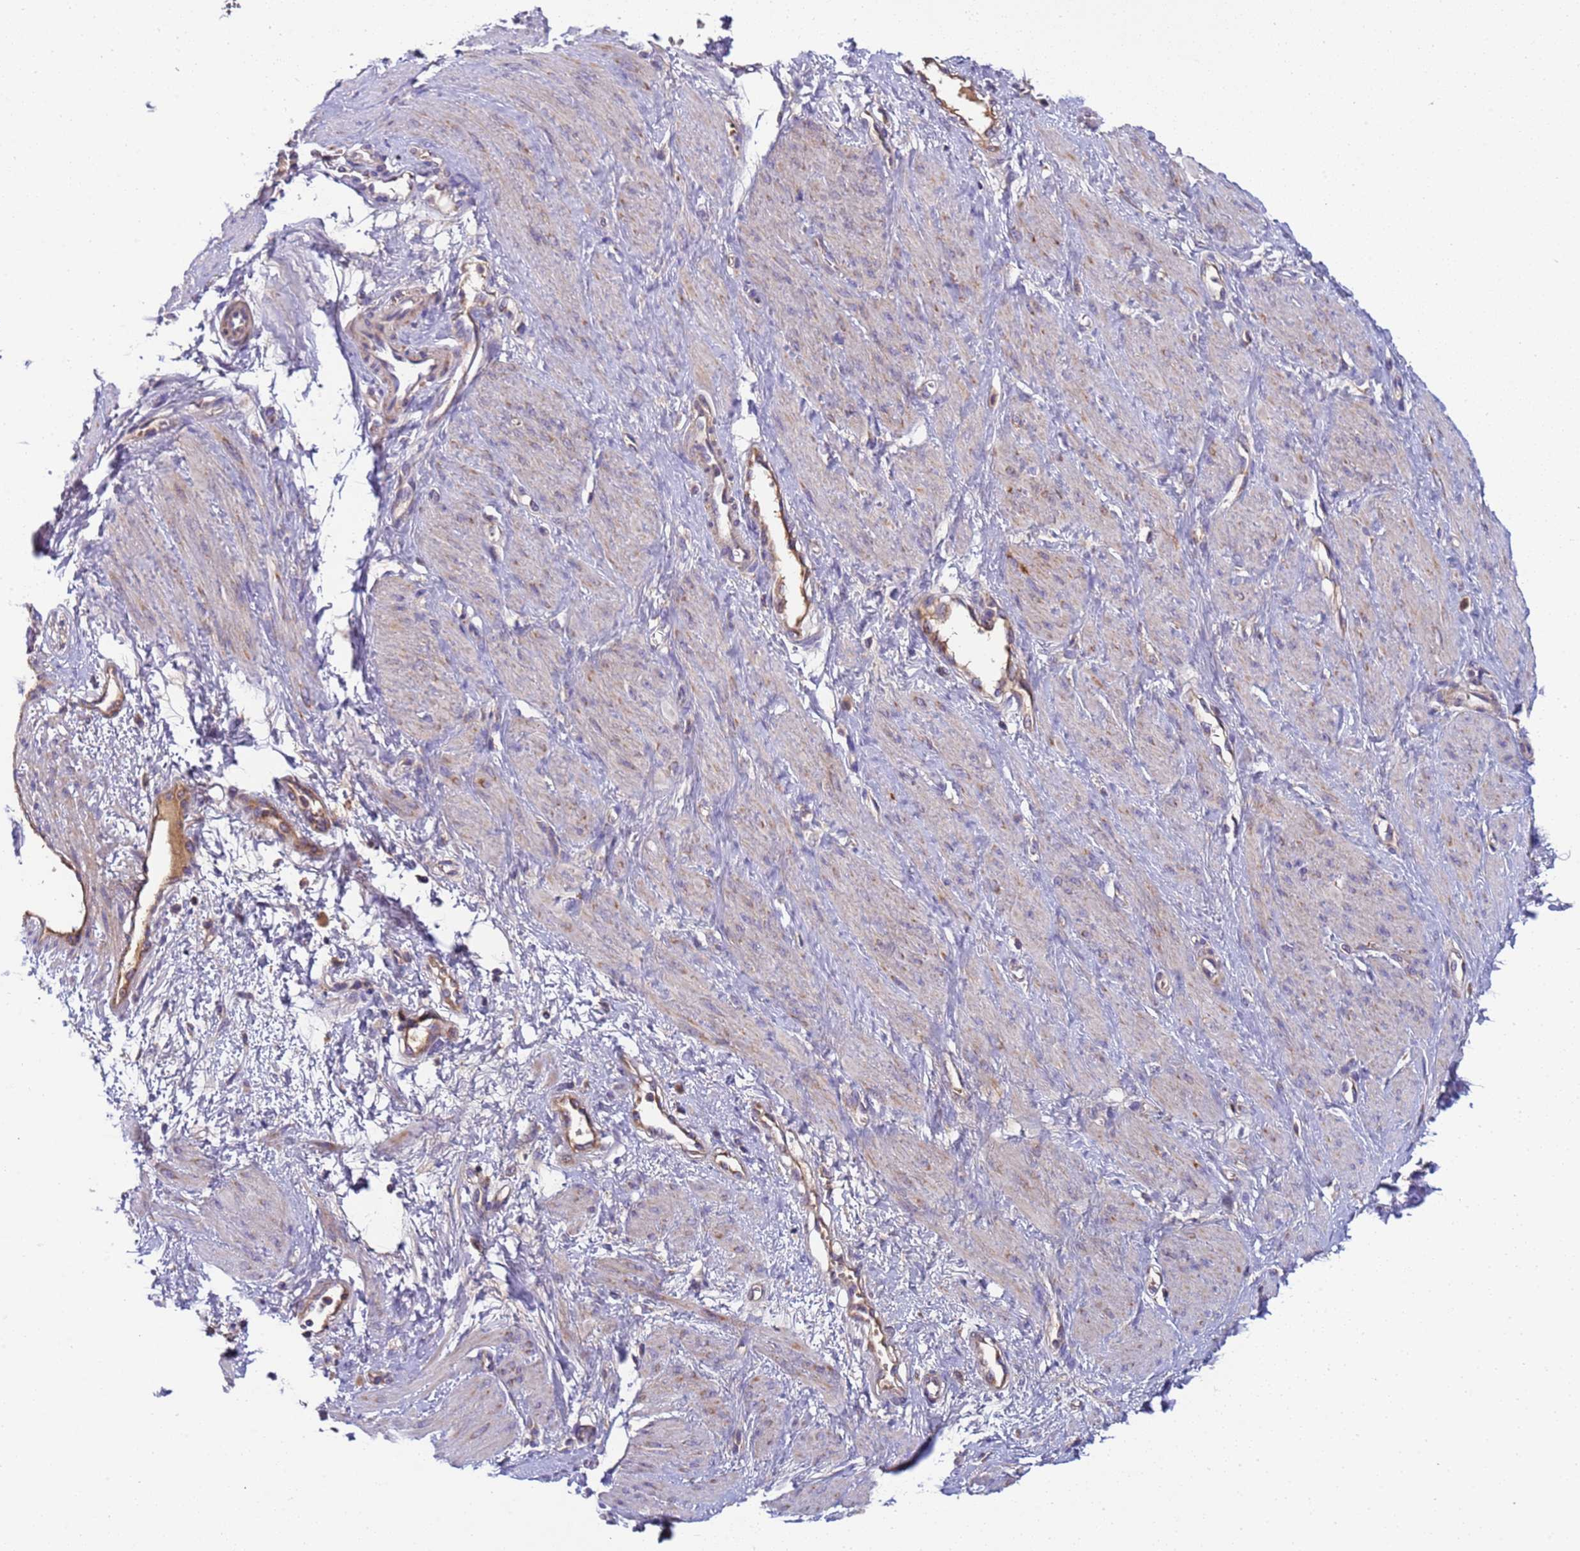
{"staining": {"intensity": "weak", "quantity": "<25%", "location": "cytoplasmic/membranous"}, "tissue": "smooth muscle", "cell_type": "Smooth muscle cells", "image_type": "normal", "snomed": [{"axis": "morphology", "description": "Normal tissue, NOS"}, {"axis": "topography", "description": "Smooth muscle"}, {"axis": "topography", "description": "Uterus"}], "caption": "High magnification brightfield microscopy of benign smooth muscle stained with DAB (brown) and counterstained with hematoxylin (blue): smooth muscle cells show no significant staining. The staining is performed using DAB brown chromogen with nuclei counter-stained in using hematoxylin.", "gene": "TMEM126A", "patient": {"sex": "female", "age": 39}}